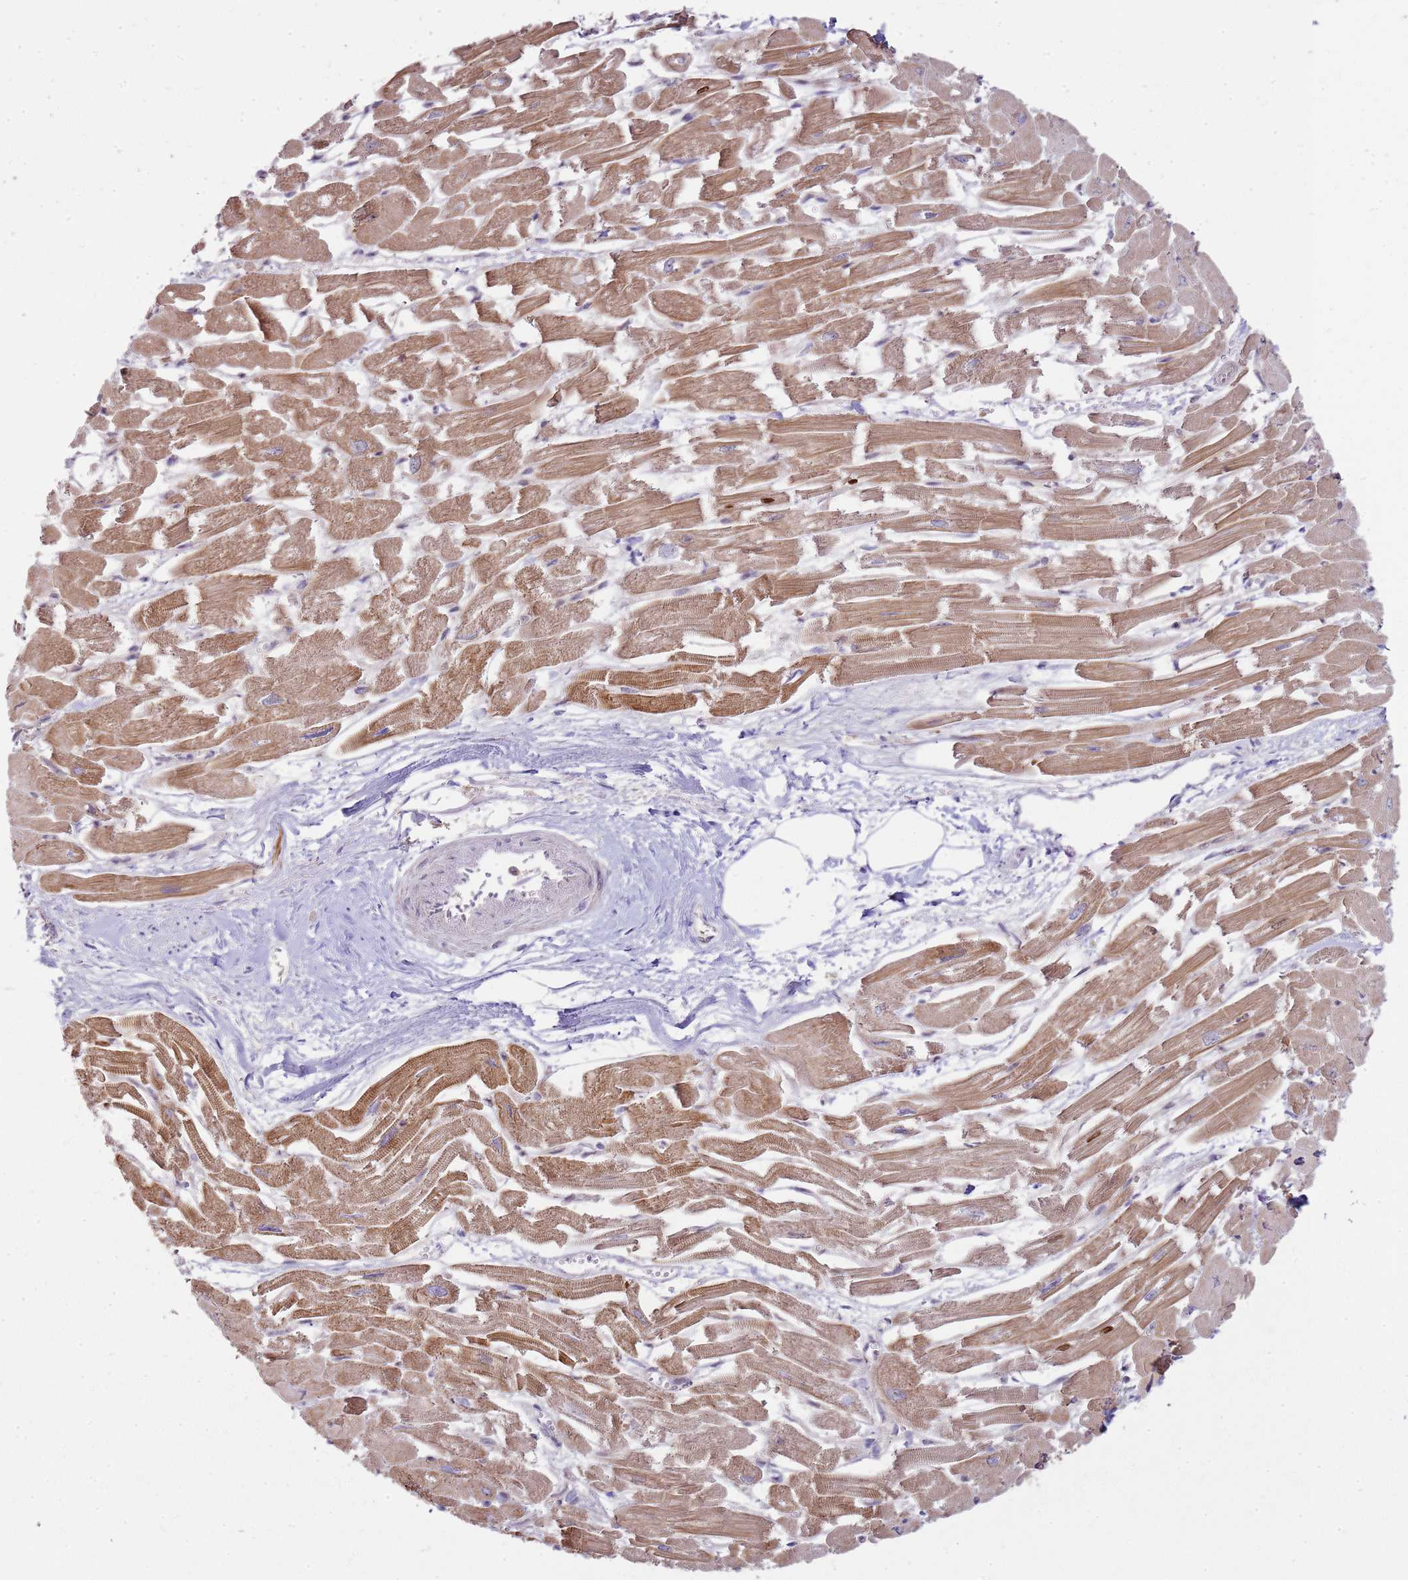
{"staining": {"intensity": "moderate", "quantity": ">75%", "location": "cytoplasmic/membranous"}, "tissue": "heart muscle", "cell_type": "Cardiomyocytes", "image_type": "normal", "snomed": [{"axis": "morphology", "description": "Normal tissue, NOS"}, {"axis": "topography", "description": "Heart"}], "caption": "Immunohistochemical staining of unremarkable heart muscle reveals moderate cytoplasmic/membranous protein expression in about >75% of cardiomyocytes.", "gene": "GRAP", "patient": {"sex": "male", "age": 54}}